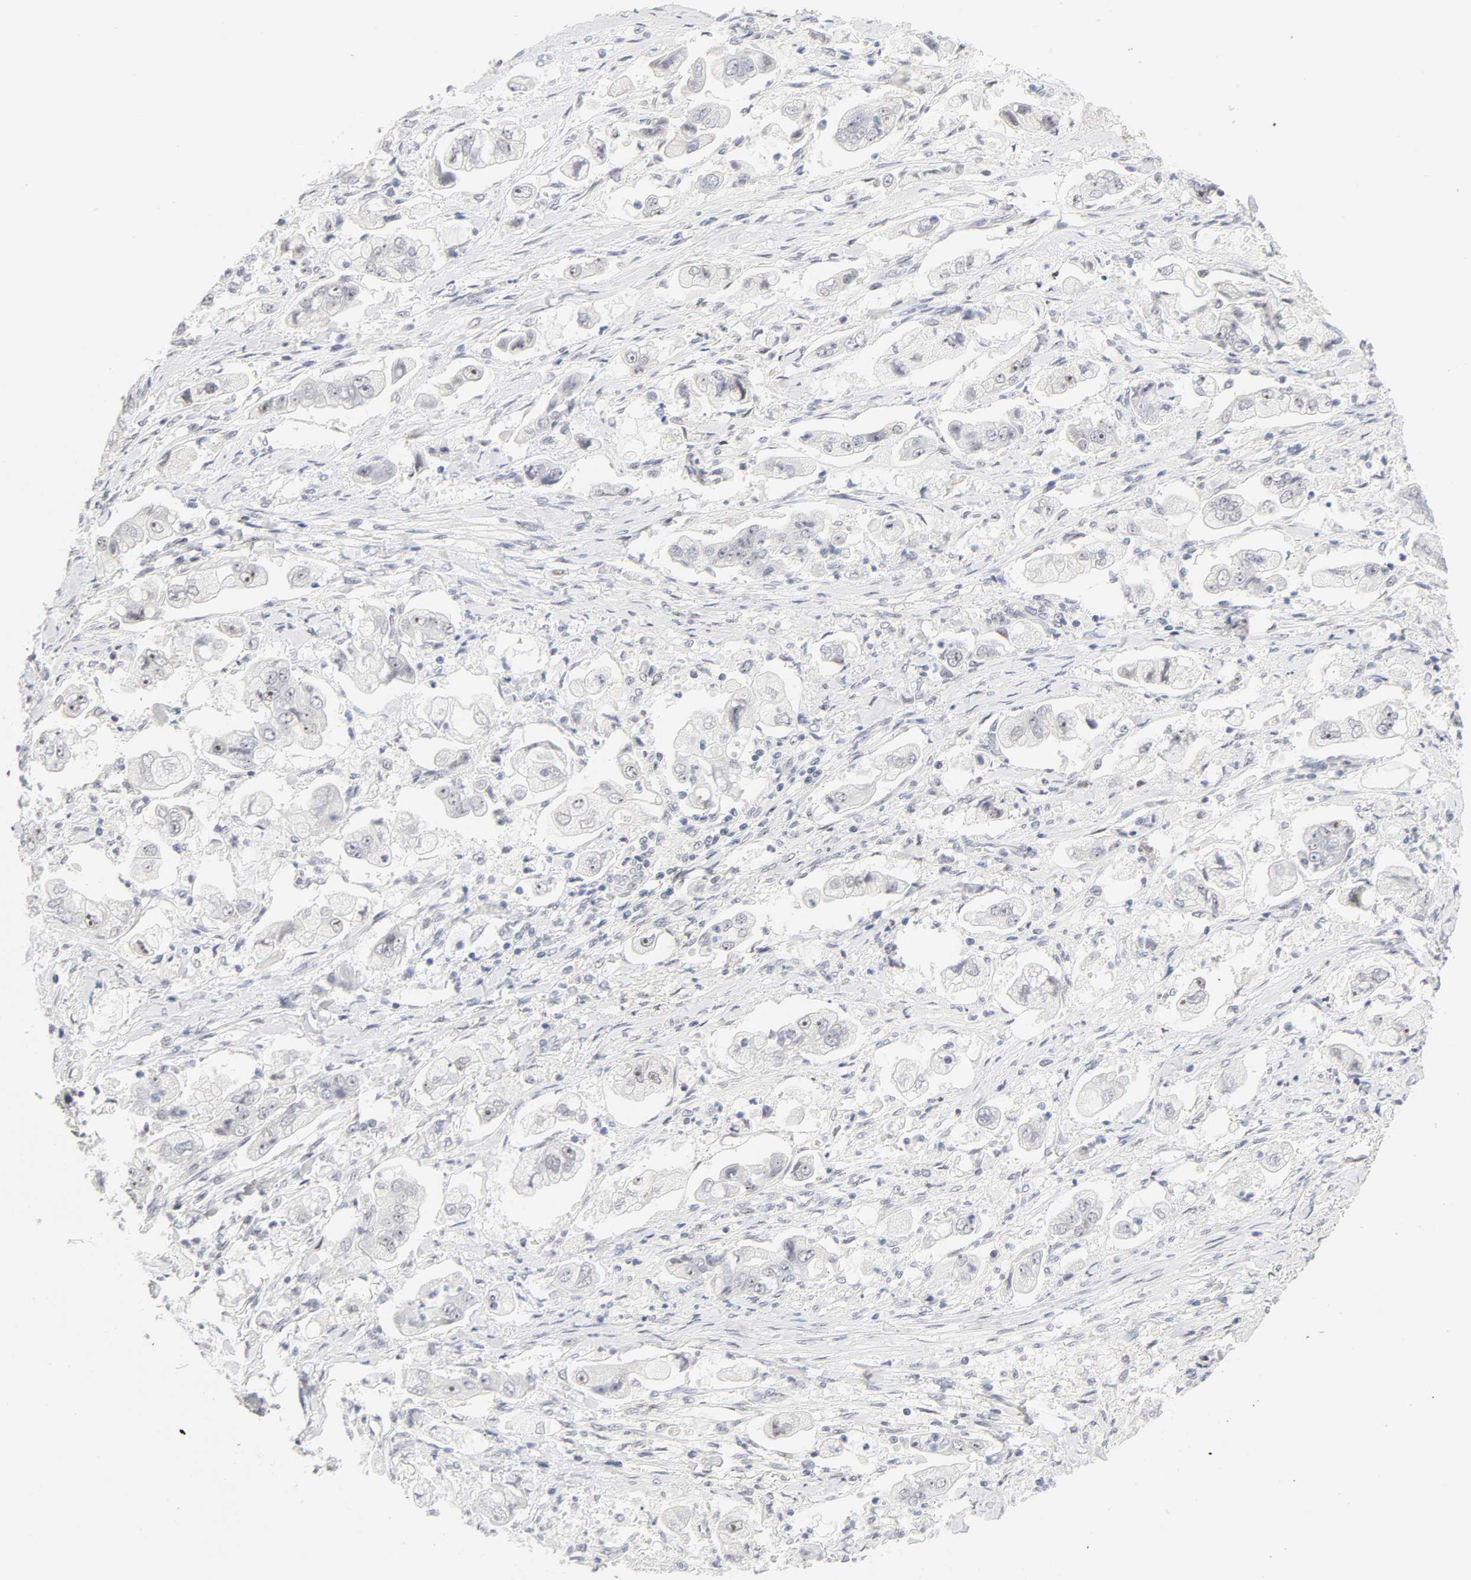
{"staining": {"intensity": "negative", "quantity": "none", "location": "none"}, "tissue": "stomach cancer", "cell_type": "Tumor cells", "image_type": "cancer", "snomed": [{"axis": "morphology", "description": "Adenocarcinoma, NOS"}, {"axis": "topography", "description": "Stomach"}], "caption": "Tumor cells are negative for protein expression in human stomach adenocarcinoma. The staining was performed using DAB to visualize the protein expression in brown, while the nuclei were stained in blue with hematoxylin (Magnification: 20x).", "gene": "MNAT1", "patient": {"sex": "male", "age": 62}}